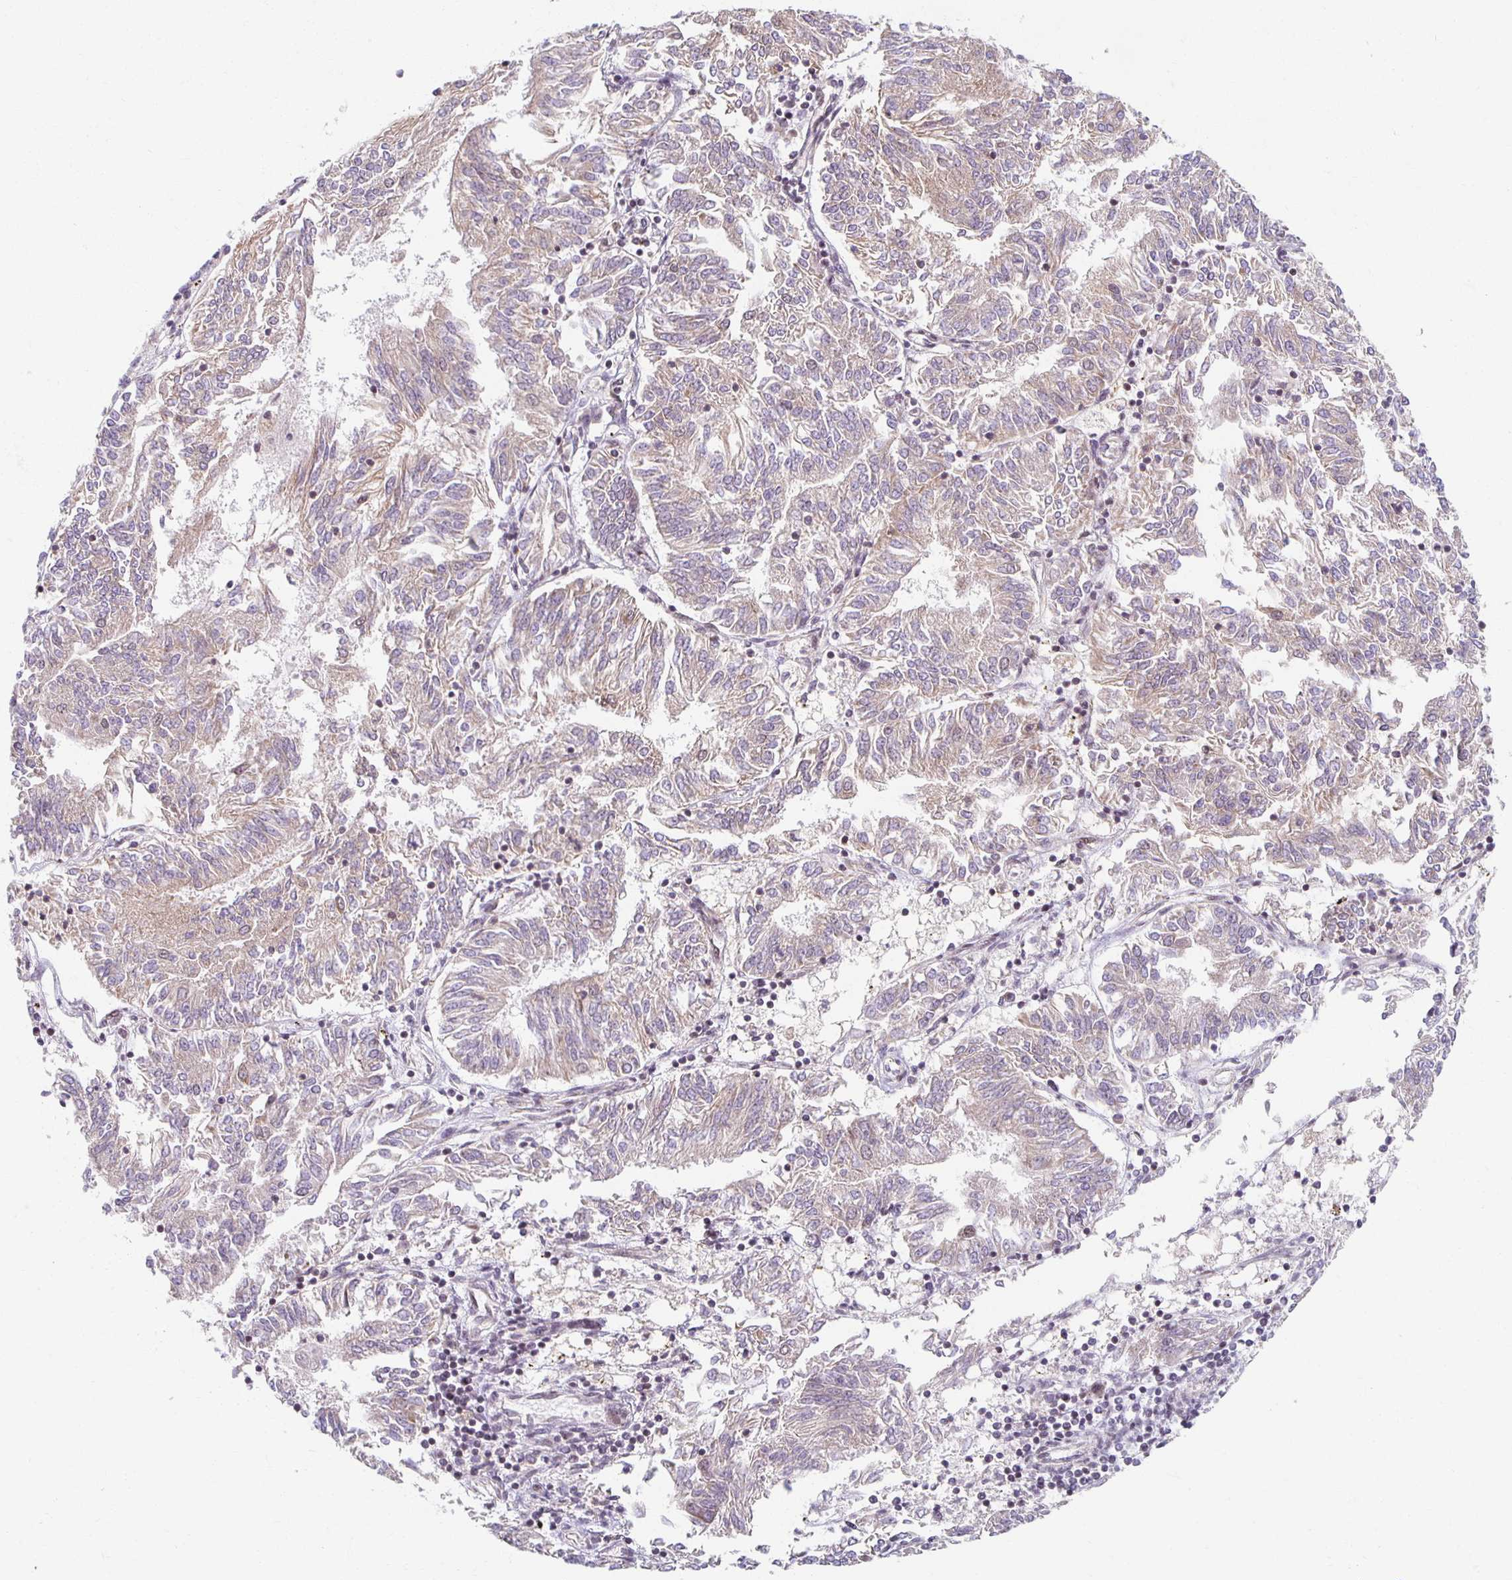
{"staining": {"intensity": "weak", "quantity": ">75%", "location": "cytoplasmic/membranous"}, "tissue": "endometrial cancer", "cell_type": "Tumor cells", "image_type": "cancer", "snomed": [{"axis": "morphology", "description": "Adenocarcinoma, NOS"}, {"axis": "topography", "description": "Endometrium"}], "caption": "IHC image of neoplastic tissue: human endometrial cancer stained using immunohistochemistry demonstrates low levels of weak protein expression localized specifically in the cytoplasmic/membranous of tumor cells, appearing as a cytoplasmic/membranous brown color.", "gene": "HCFC1R1", "patient": {"sex": "female", "age": 58}}